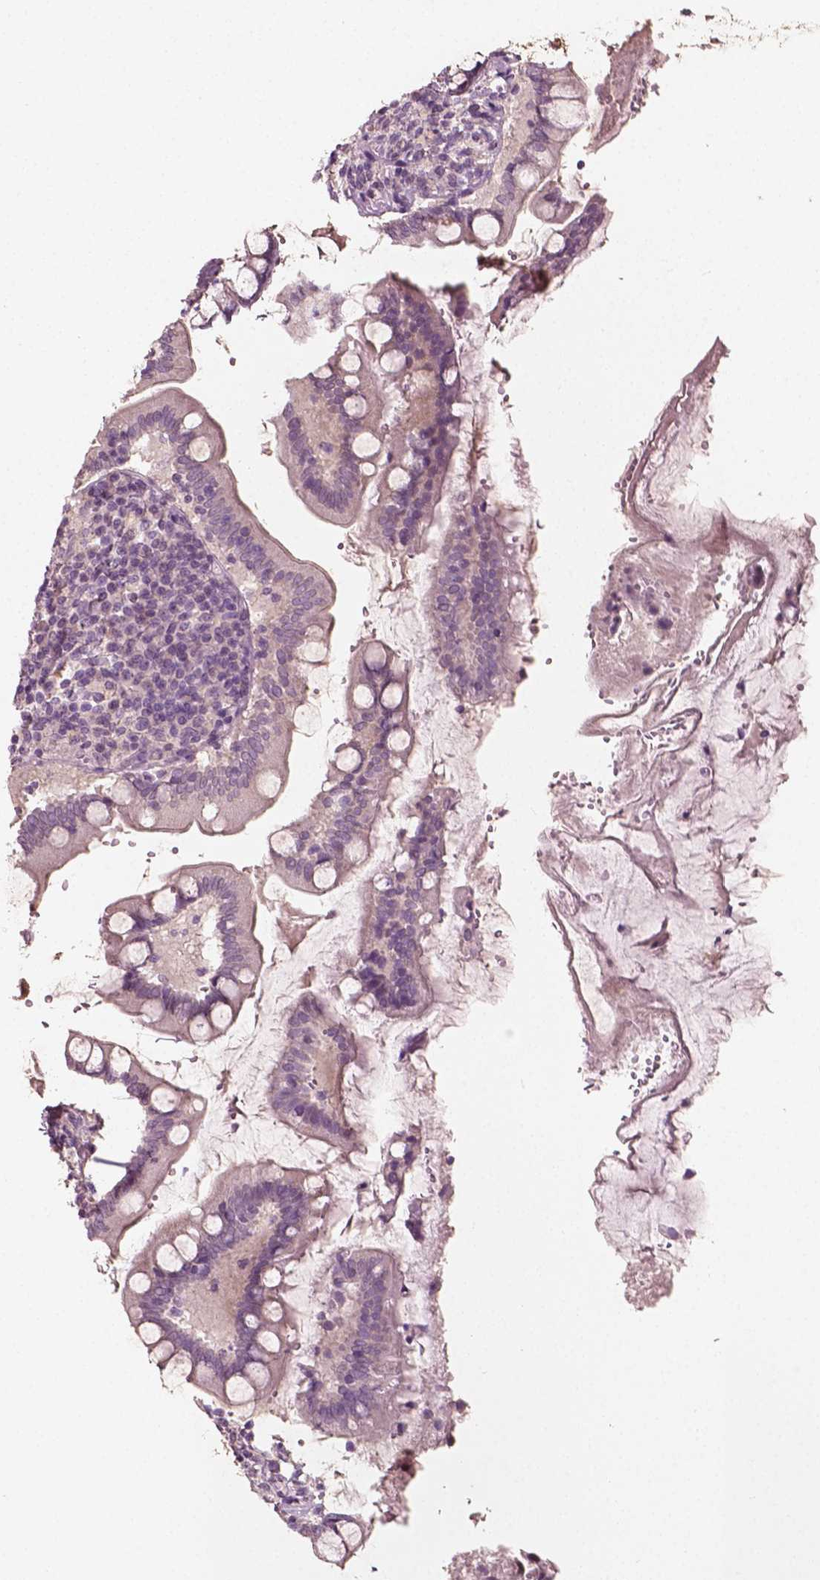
{"staining": {"intensity": "weak", "quantity": "<25%", "location": "cytoplasmic/membranous"}, "tissue": "small intestine", "cell_type": "Glandular cells", "image_type": "normal", "snomed": [{"axis": "morphology", "description": "Normal tissue, NOS"}, {"axis": "topography", "description": "Small intestine"}], "caption": "The immunohistochemistry (IHC) histopathology image has no significant positivity in glandular cells of small intestine.", "gene": "PLA2R1", "patient": {"sex": "female", "age": 56}}